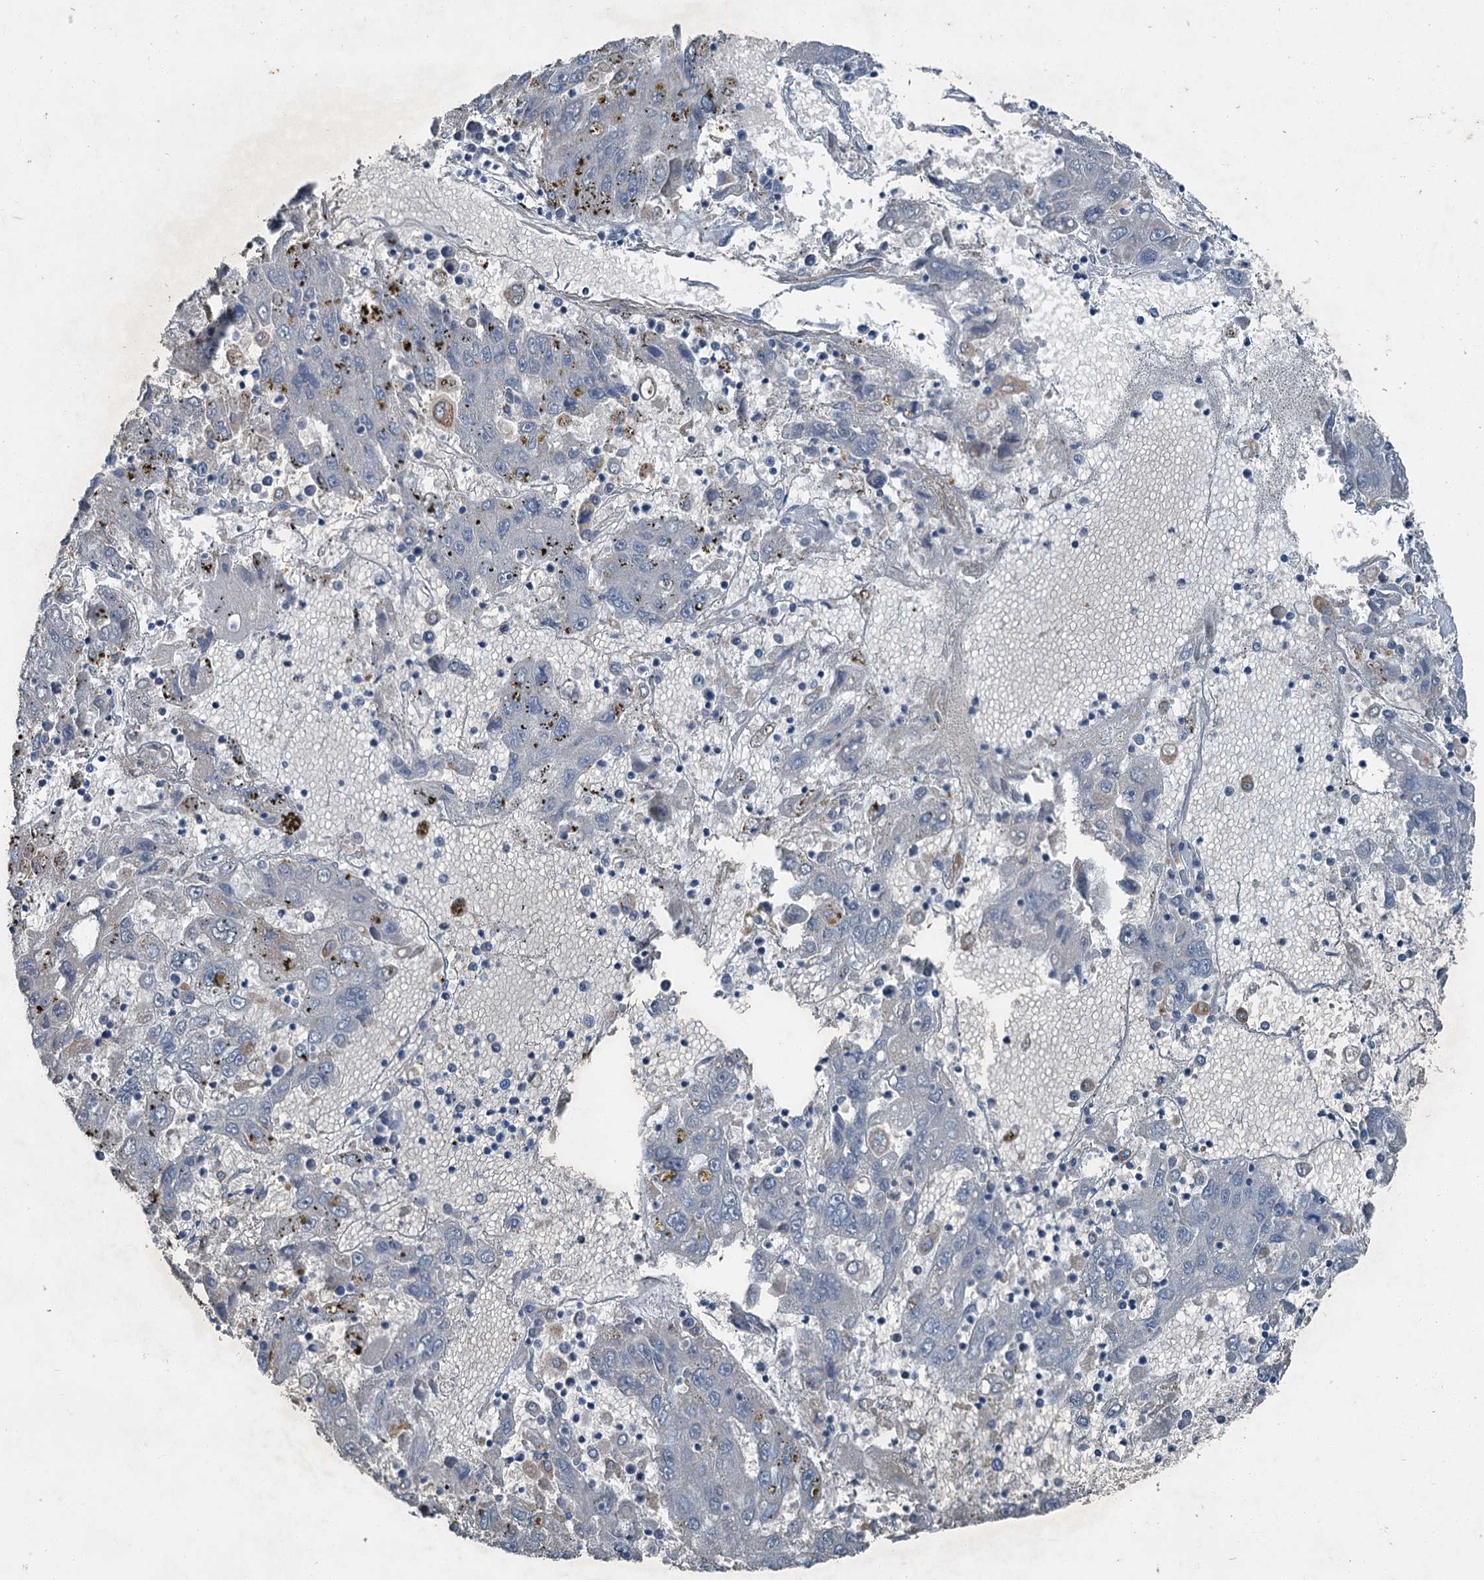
{"staining": {"intensity": "negative", "quantity": "none", "location": "none"}, "tissue": "liver cancer", "cell_type": "Tumor cells", "image_type": "cancer", "snomed": [{"axis": "morphology", "description": "Carcinoma, Hepatocellular, NOS"}, {"axis": "topography", "description": "Liver"}], "caption": "A high-resolution photomicrograph shows immunohistochemistry staining of liver cancer, which demonstrates no significant positivity in tumor cells.", "gene": "AXL", "patient": {"sex": "male", "age": 49}}